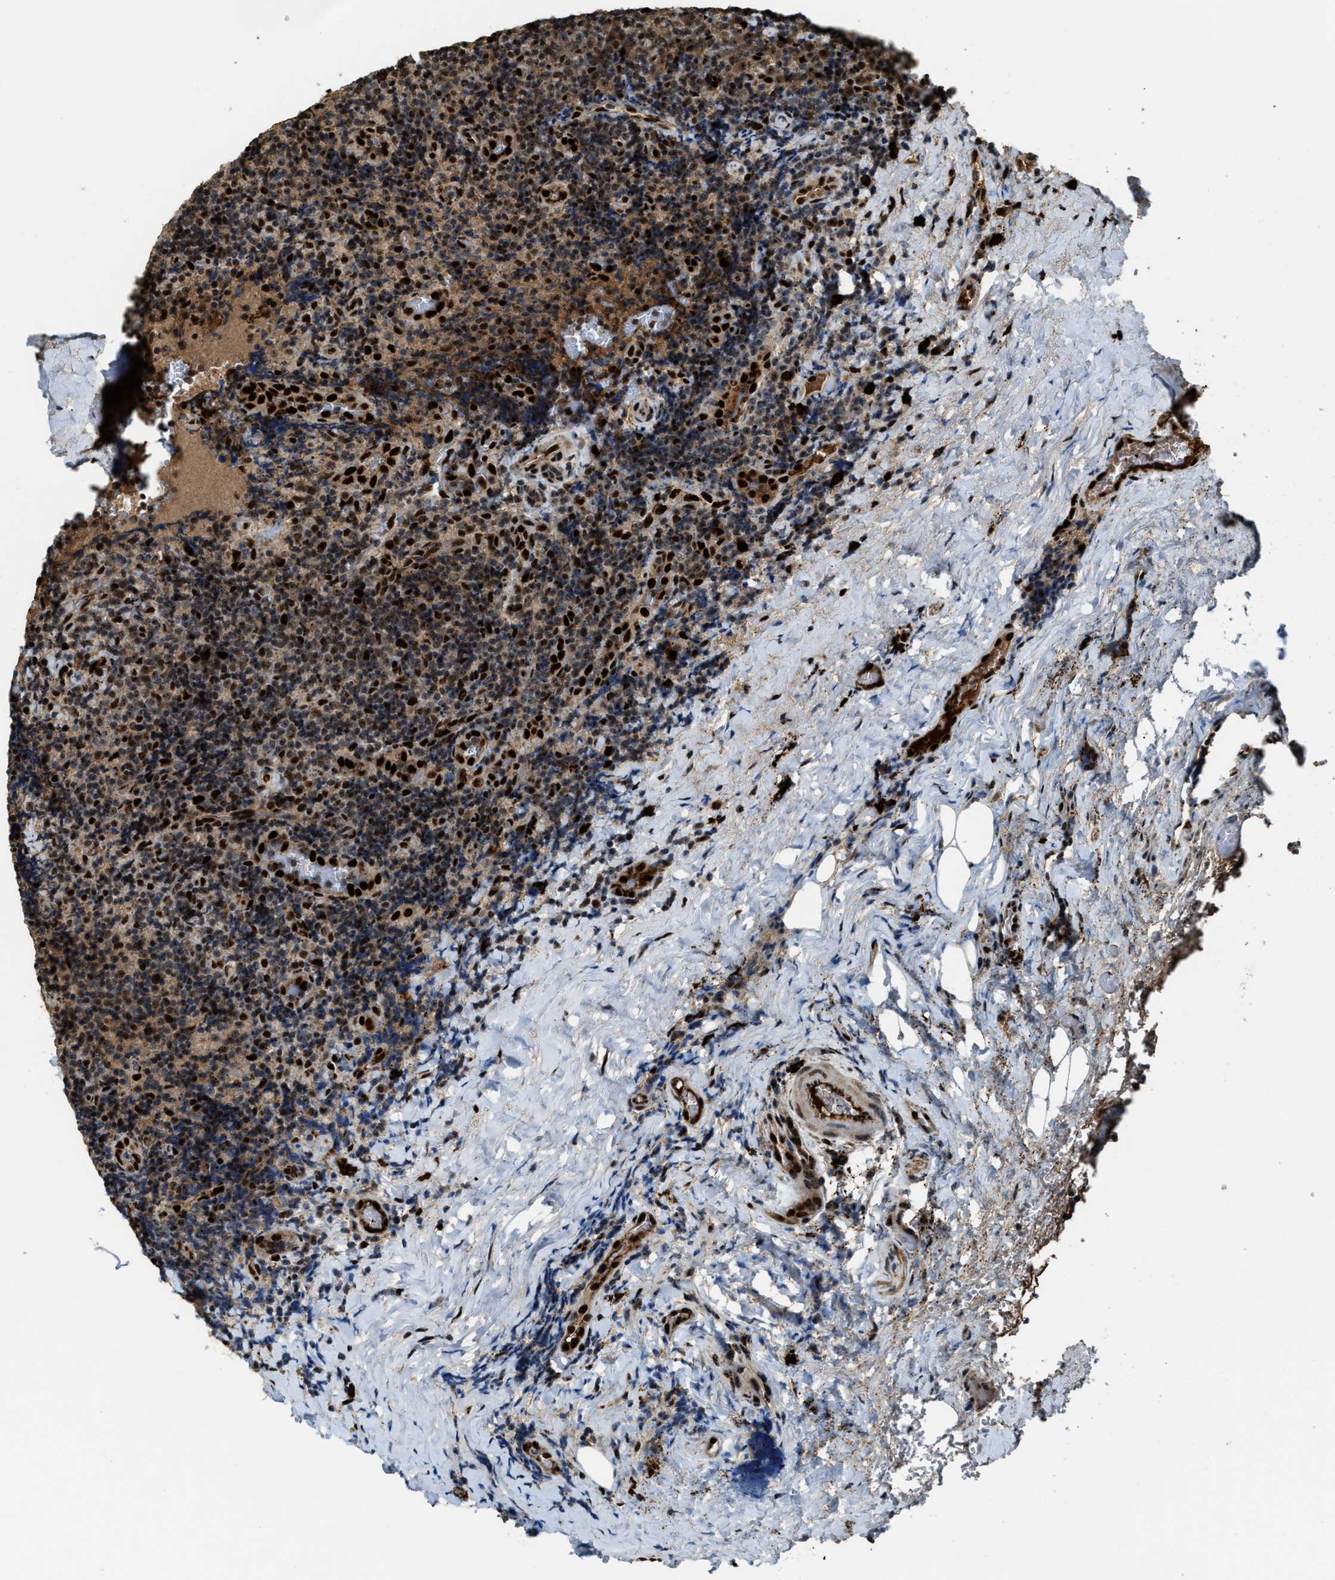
{"staining": {"intensity": "moderate", "quantity": "25%-75%", "location": "nuclear"}, "tissue": "lymphoma", "cell_type": "Tumor cells", "image_type": "cancer", "snomed": [{"axis": "morphology", "description": "Malignant lymphoma, non-Hodgkin's type, High grade"}, {"axis": "topography", "description": "Tonsil"}], "caption": "This is a micrograph of IHC staining of high-grade malignant lymphoma, non-Hodgkin's type, which shows moderate positivity in the nuclear of tumor cells.", "gene": "ZNF687", "patient": {"sex": "female", "age": 36}}